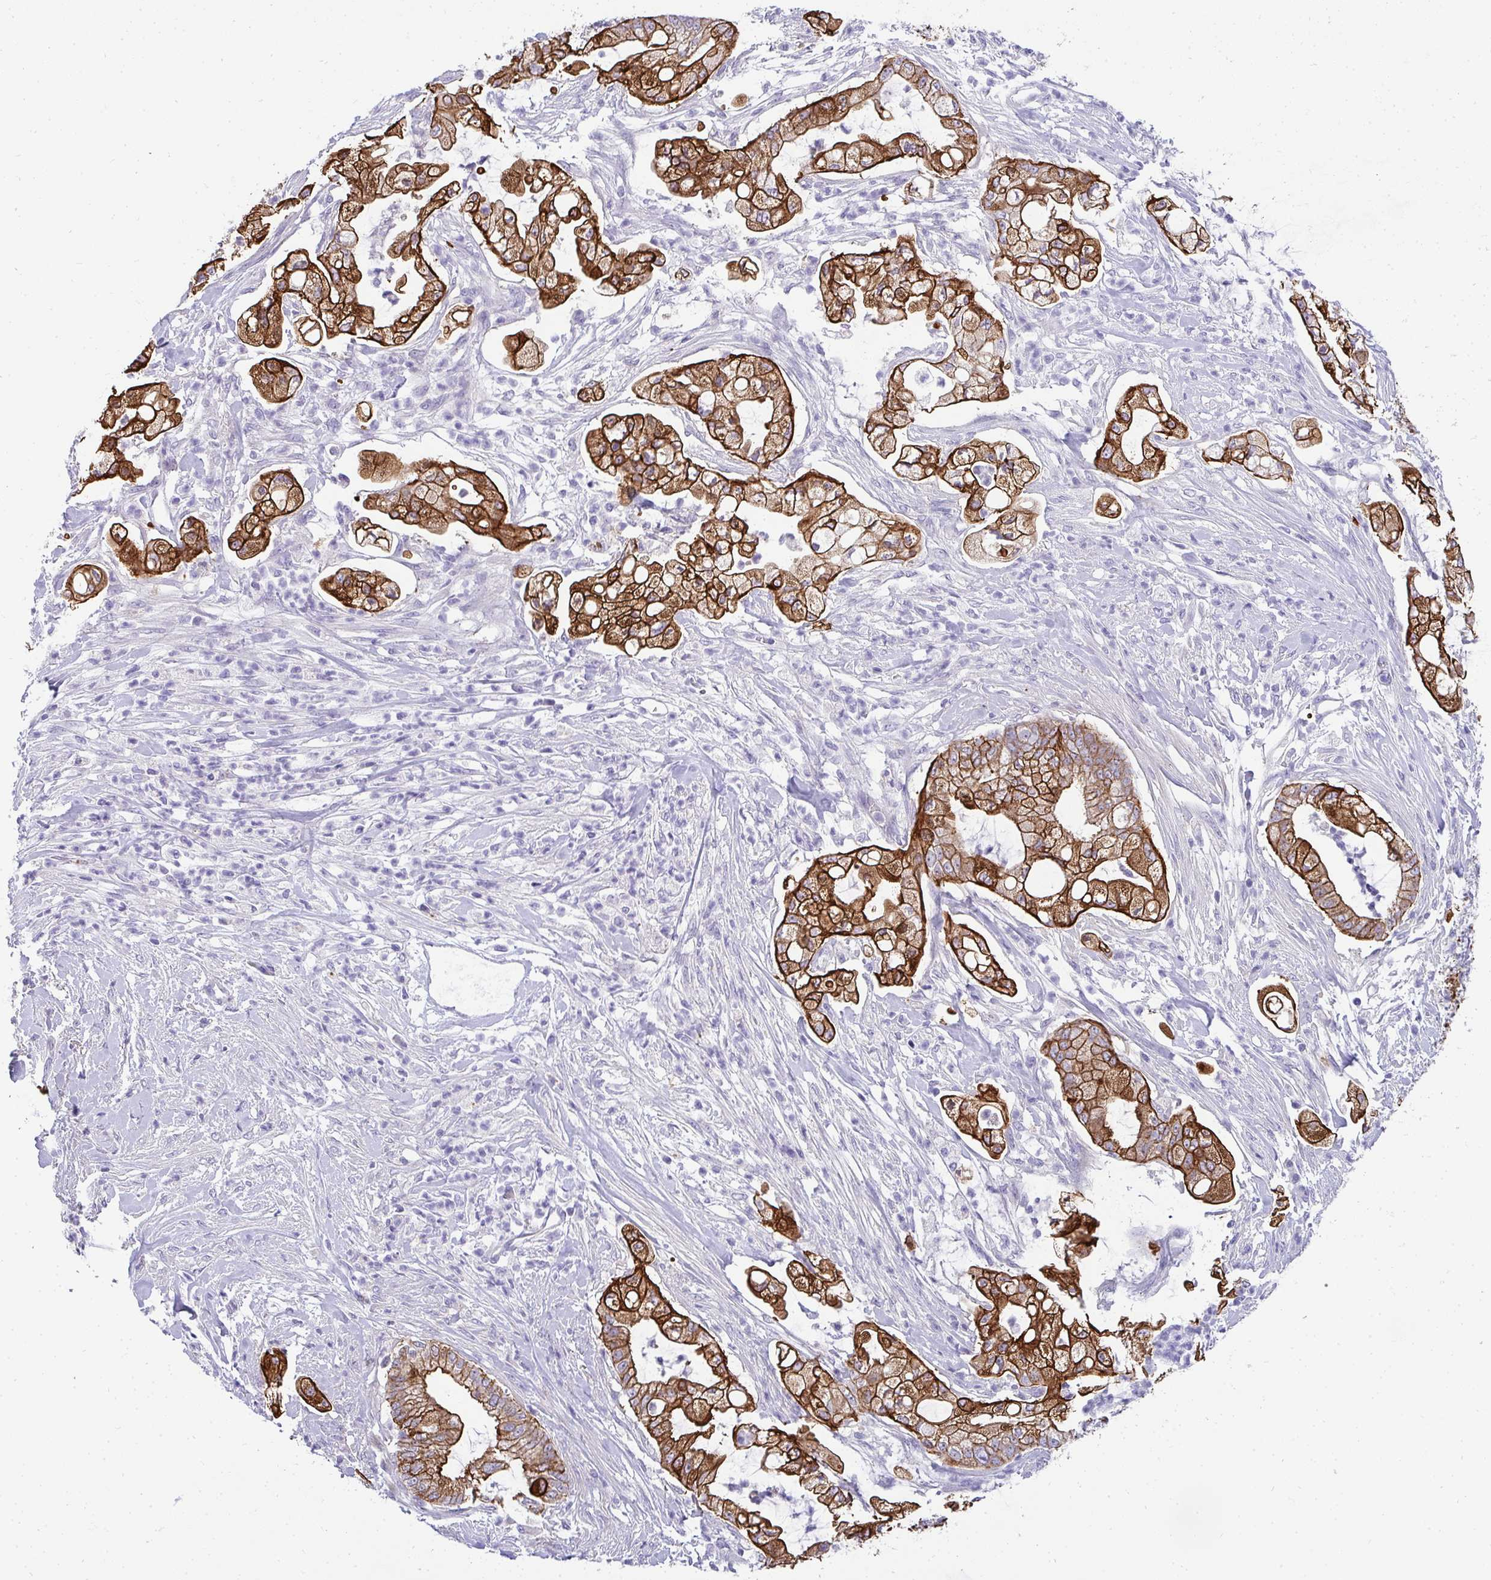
{"staining": {"intensity": "strong", "quantity": ">75%", "location": "cytoplasmic/membranous"}, "tissue": "pancreatic cancer", "cell_type": "Tumor cells", "image_type": "cancer", "snomed": [{"axis": "morphology", "description": "Adenocarcinoma, NOS"}, {"axis": "topography", "description": "Pancreas"}], "caption": "Protein staining of pancreatic cancer tissue reveals strong cytoplasmic/membranous expression in approximately >75% of tumor cells. The protein of interest is stained brown, and the nuclei are stained in blue (DAB (3,3'-diaminobenzidine) IHC with brightfield microscopy, high magnification).", "gene": "AK5", "patient": {"sex": "female", "age": 69}}